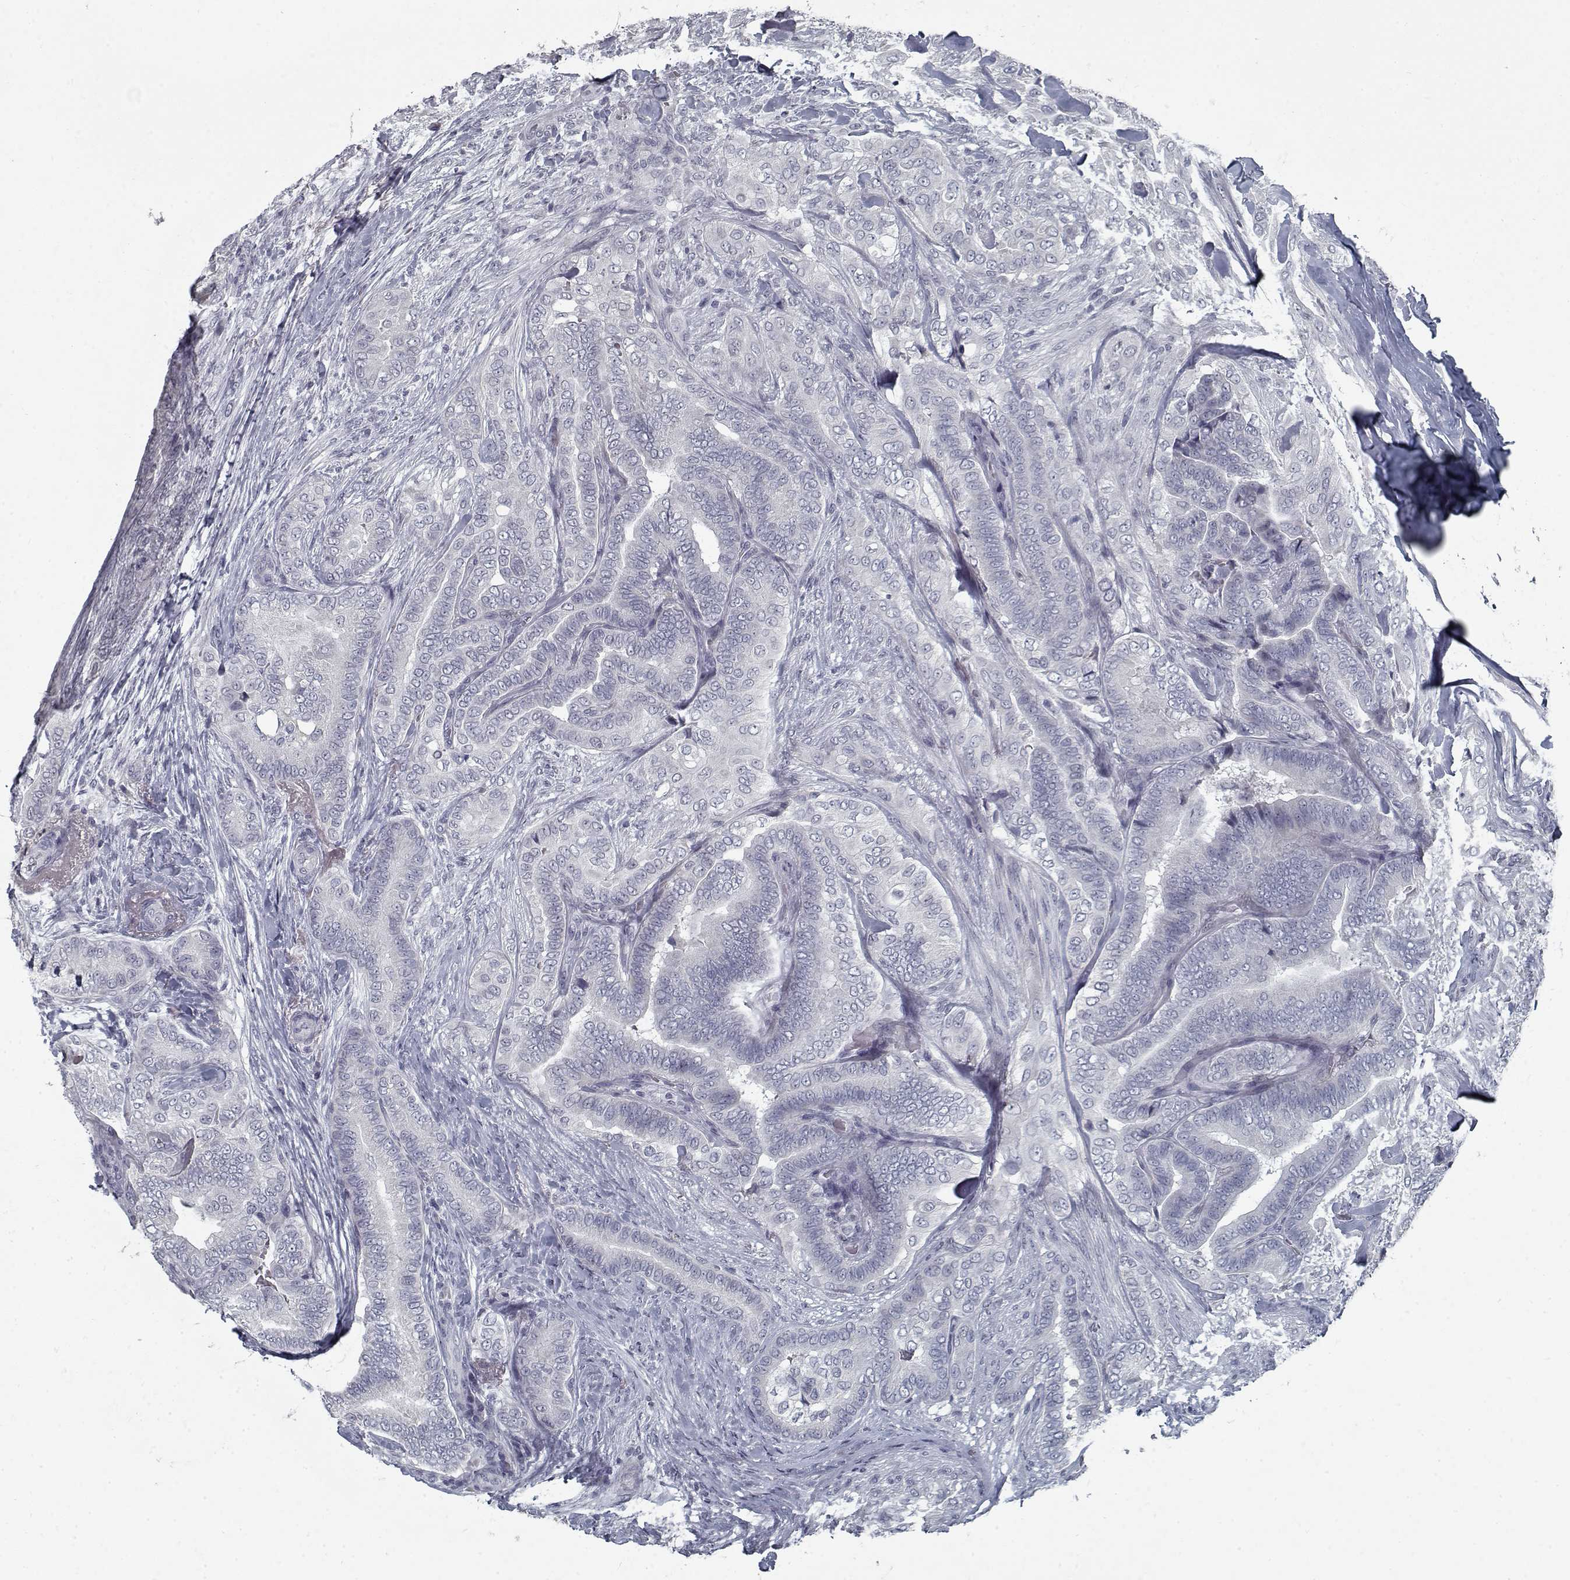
{"staining": {"intensity": "negative", "quantity": "none", "location": "none"}, "tissue": "thyroid cancer", "cell_type": "Tumor cells", "image_type": "cancer", "snomed": [{"axis": "morphology", "description": "Papillary adenocarcinoma, NOS"}, {"axis": "topography", "description": "Thyroid gland"}], "caption": "There is no significant staining in tumor cells of thyroid cancer.", "gene": "GAD2", "patient": {"sex": "male", "age": 61}}